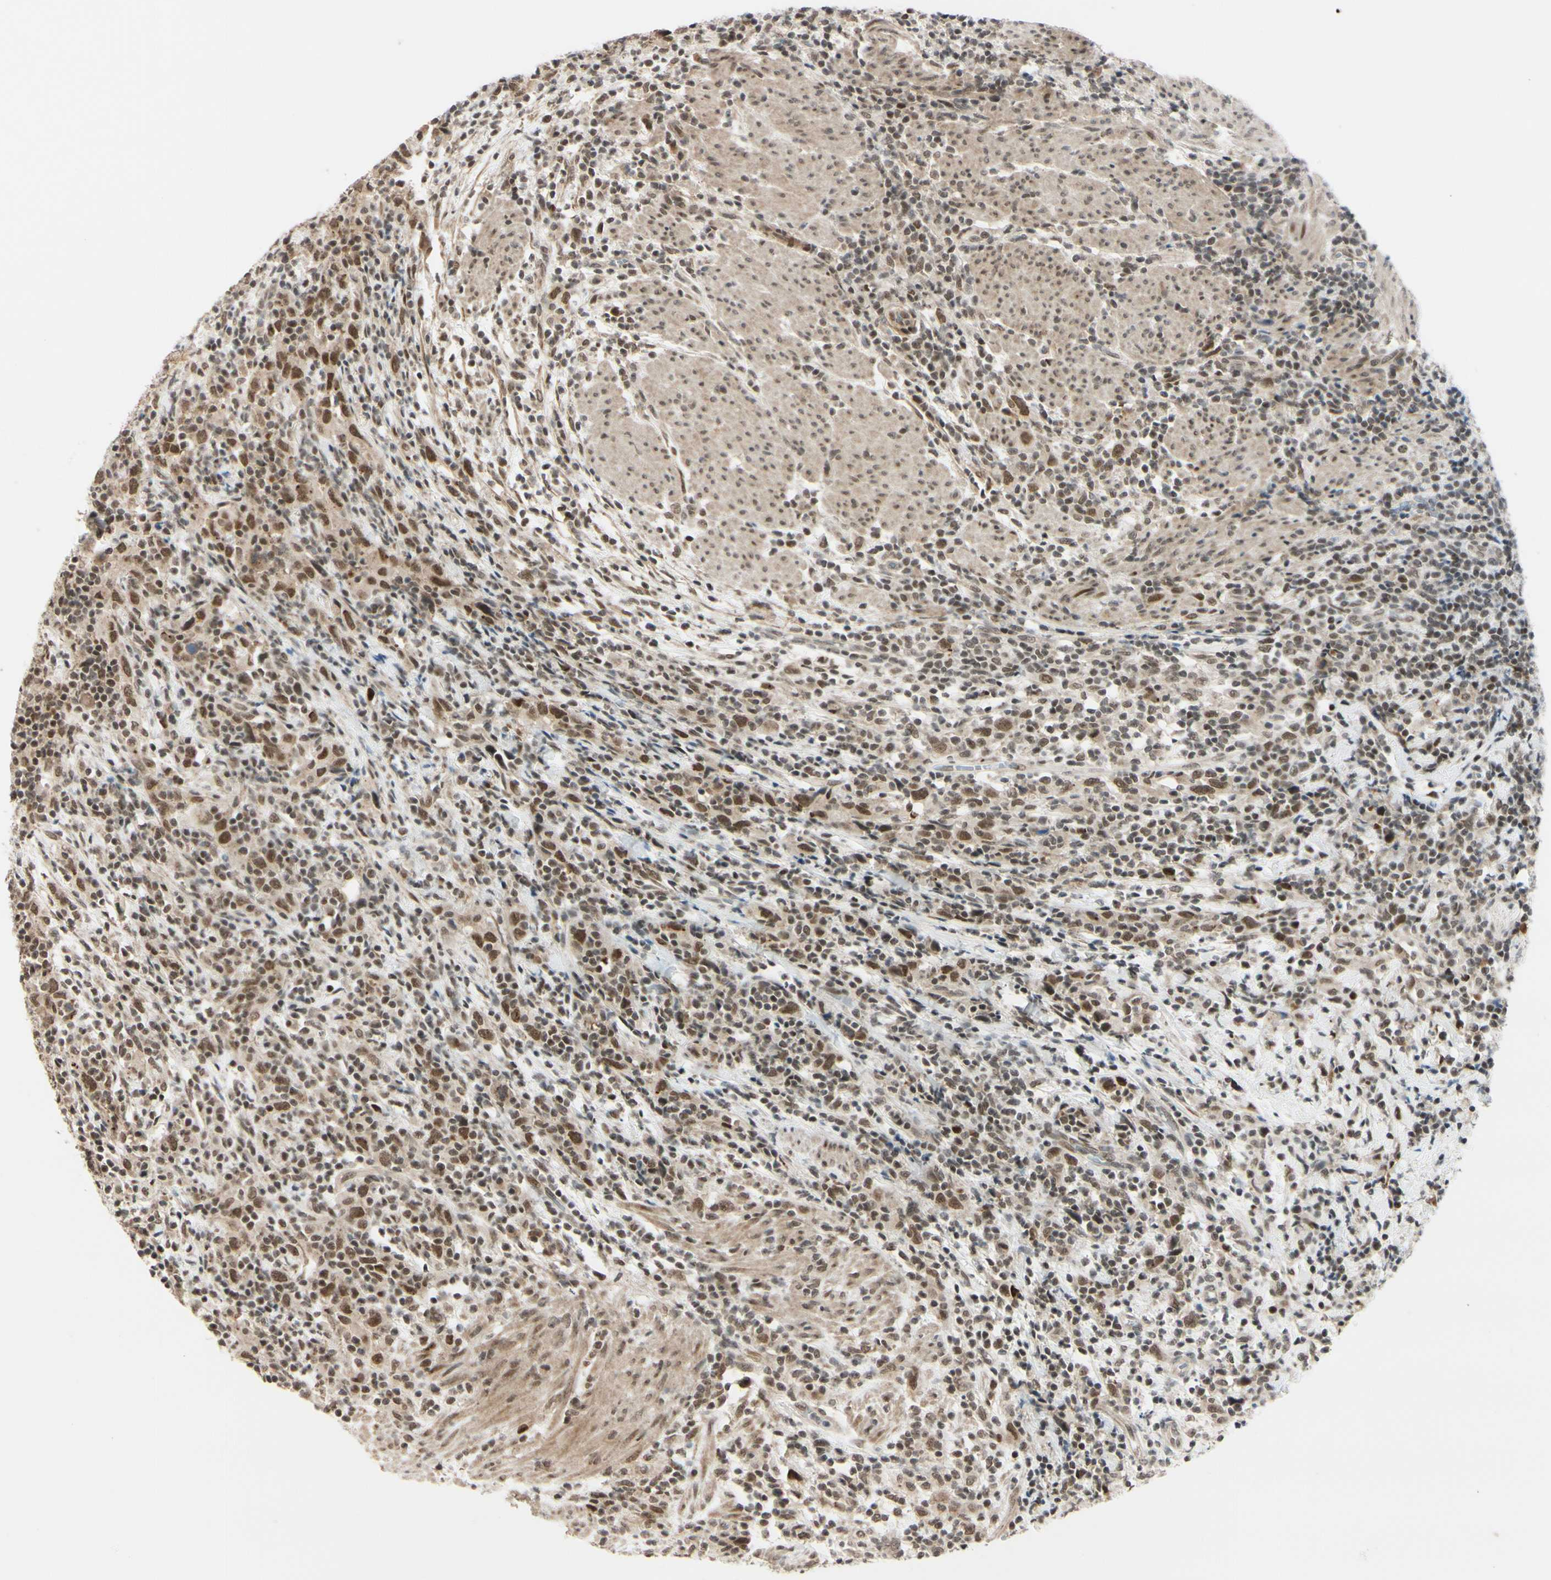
{"staining": {"intensity": "moderate", "quantity": ">75%", "location": "cytoplasmic/membranous,nuclear"}, "tissue": "urothelial cancer", "cell_type": "Tumor cells", "image_type": "cancer", "snomed": [{"axis": "morphology", "description": "Urothelial carcinoma, High grade"}, {"axis": "topography", "description": "Urinary bladder"}], "caption": "Protein analysis of urothelial cancer tissue shows moderate cytoplasmic/membranous and nuclear staining in about >75% of tumor cells.", "gene": "BRMS1", "patient": {"sex": "male", "age": 61}}